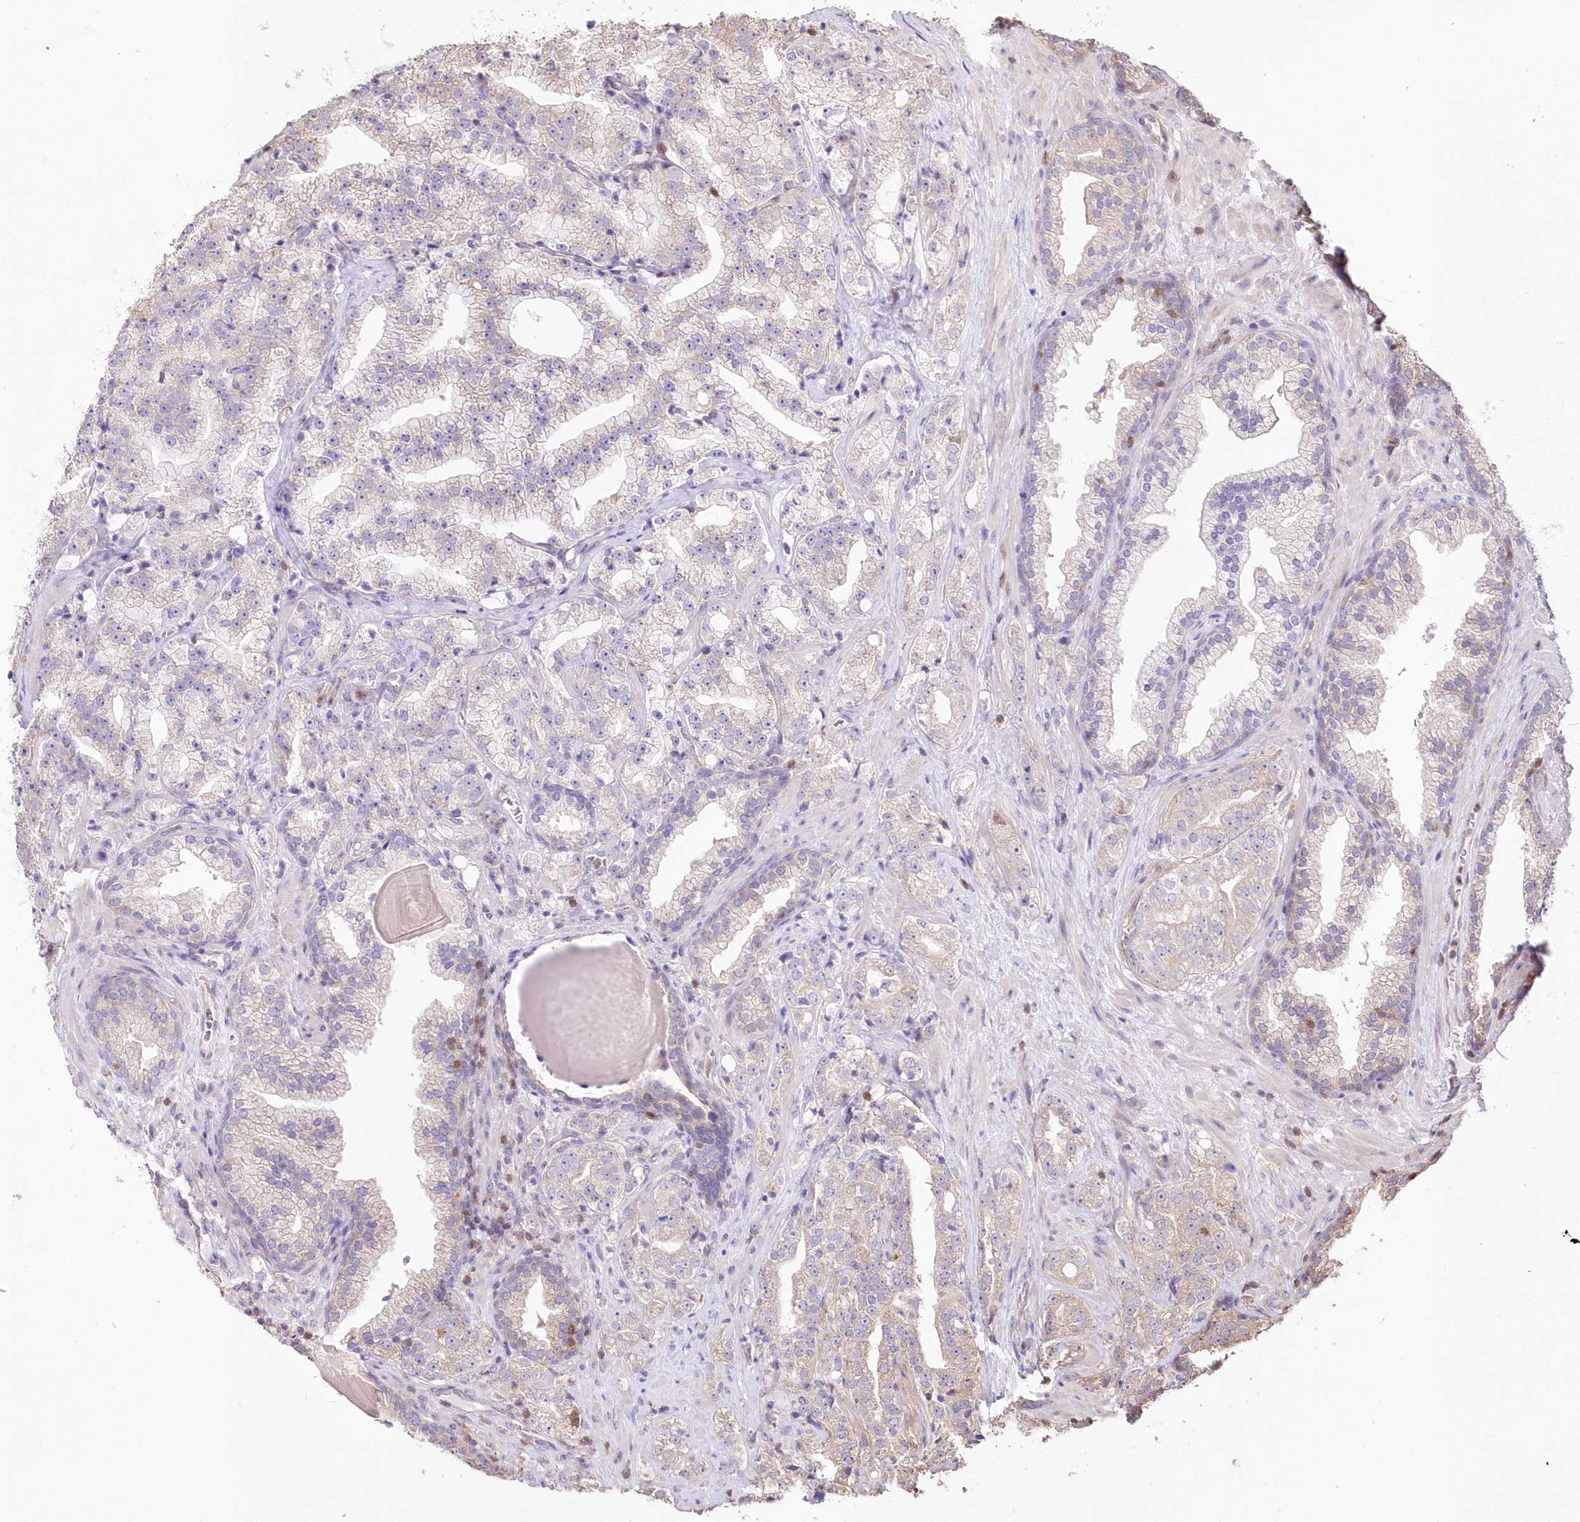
{"staining": {"intensity": "negative", "quantity": "none", "location": "none"}, "tissue": "prostate cancer", "cell_type": "Tumor cells", "image_type": "cancer", "snomed": [{"axis": "morphology", "description": "Adenocarcinoma, High grade"}, {"axis": "topography", "description": "Prostate"}], "caption": "This is a micrograph of IHC staining of prostate adenocarcinoma (high-grade), which shows no staining in tumor cells.", "gene": "STK17B", "patient": {"sex": "male", "age": 64}}